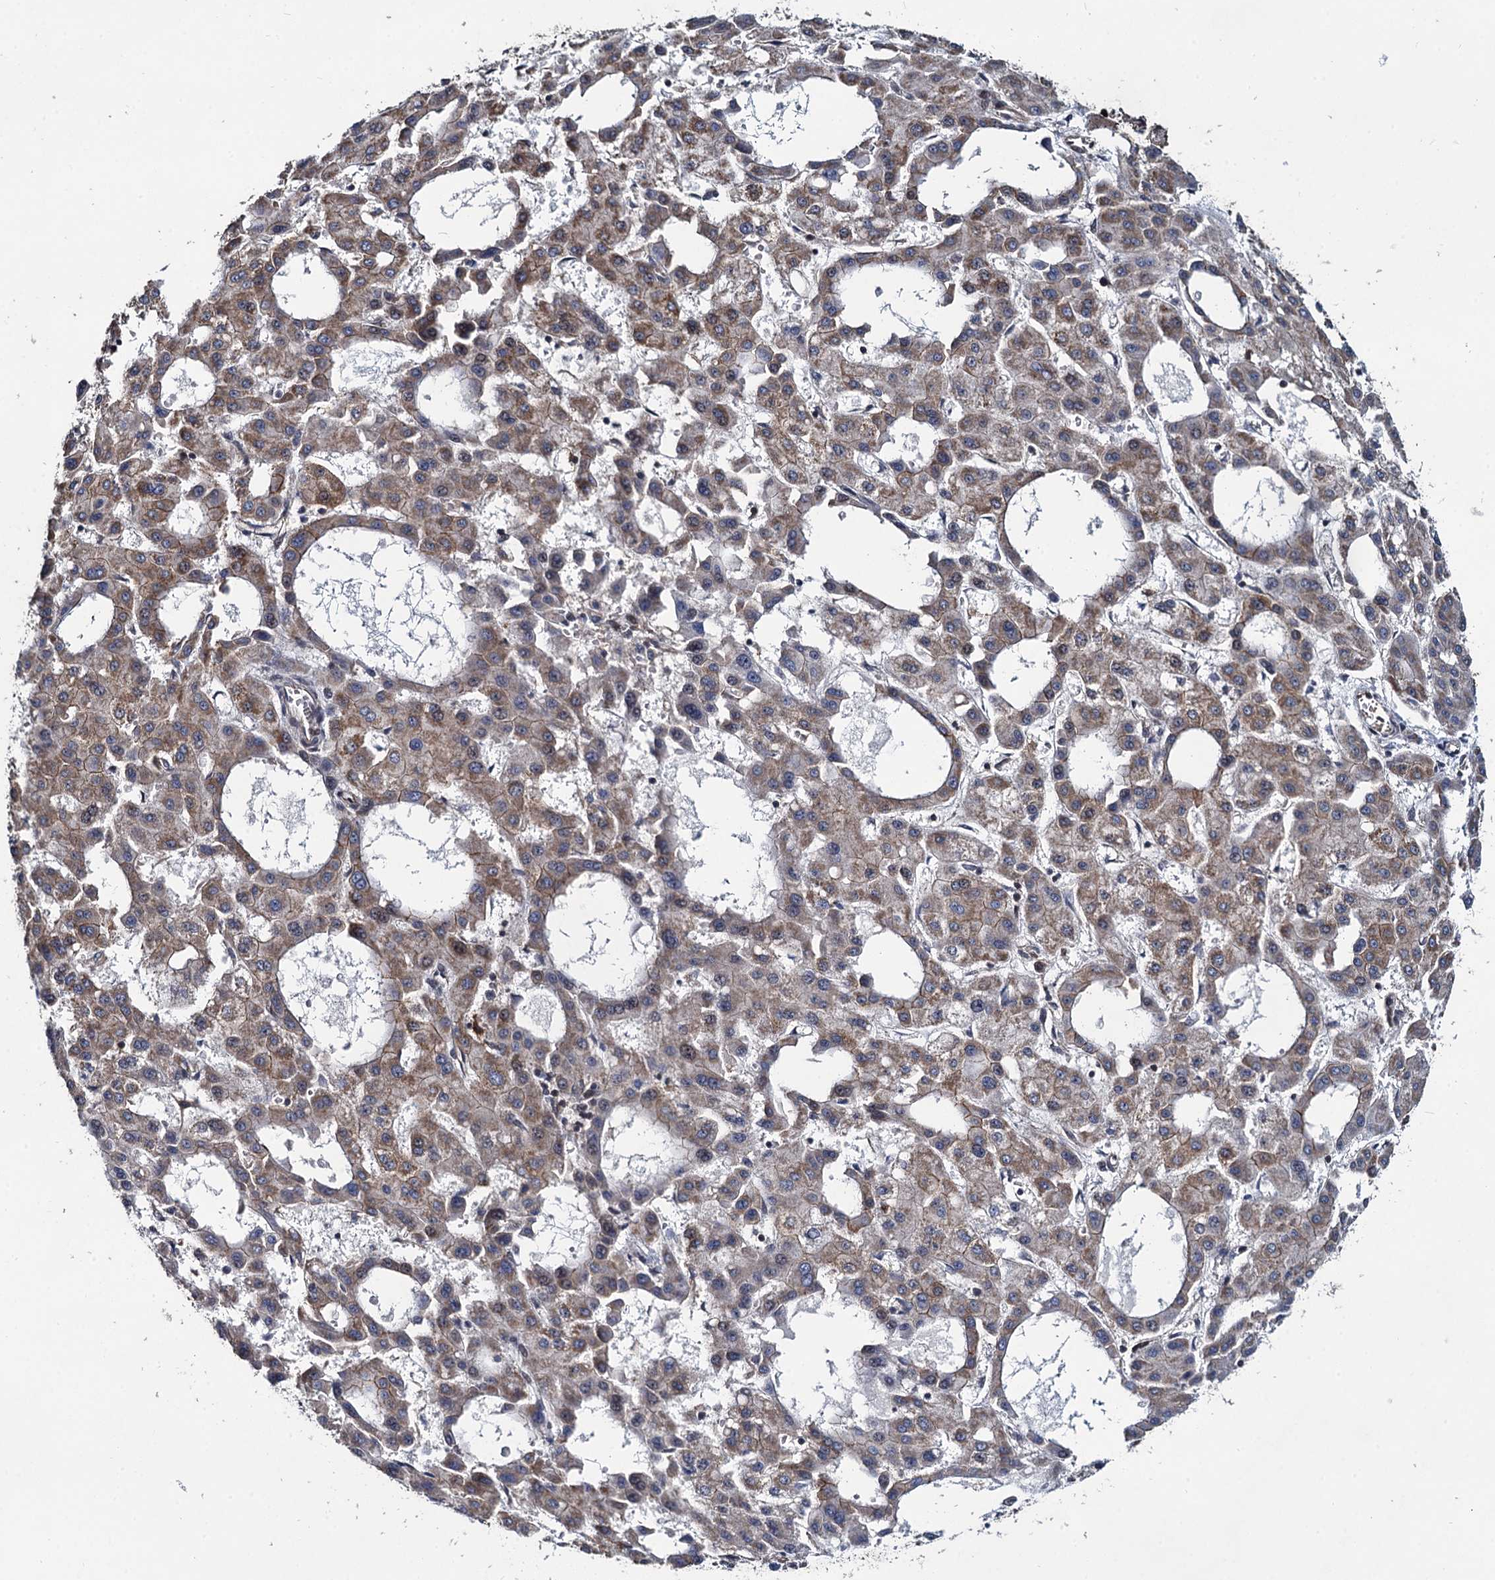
{"staining": {"intensity": "weak", "quantity": "<25%", "location": "cytoplasmic/membranous"}, "tissue": "liver cancer", "cell_type": "Tumor cells", "image_type": "cancer", "snomed": [{"axis": "morphology", "description": "Carcinoma, Hepatocellular, NOS"}, {"axis": "topography", "description": "Liver"}], "caption": "This is an IHC micrograph of human liver hepatocellular carcinoma. There is no positivity in tumor cells.", "gene": "SVIP", "patient": {"sex": "male", "age": 47}}